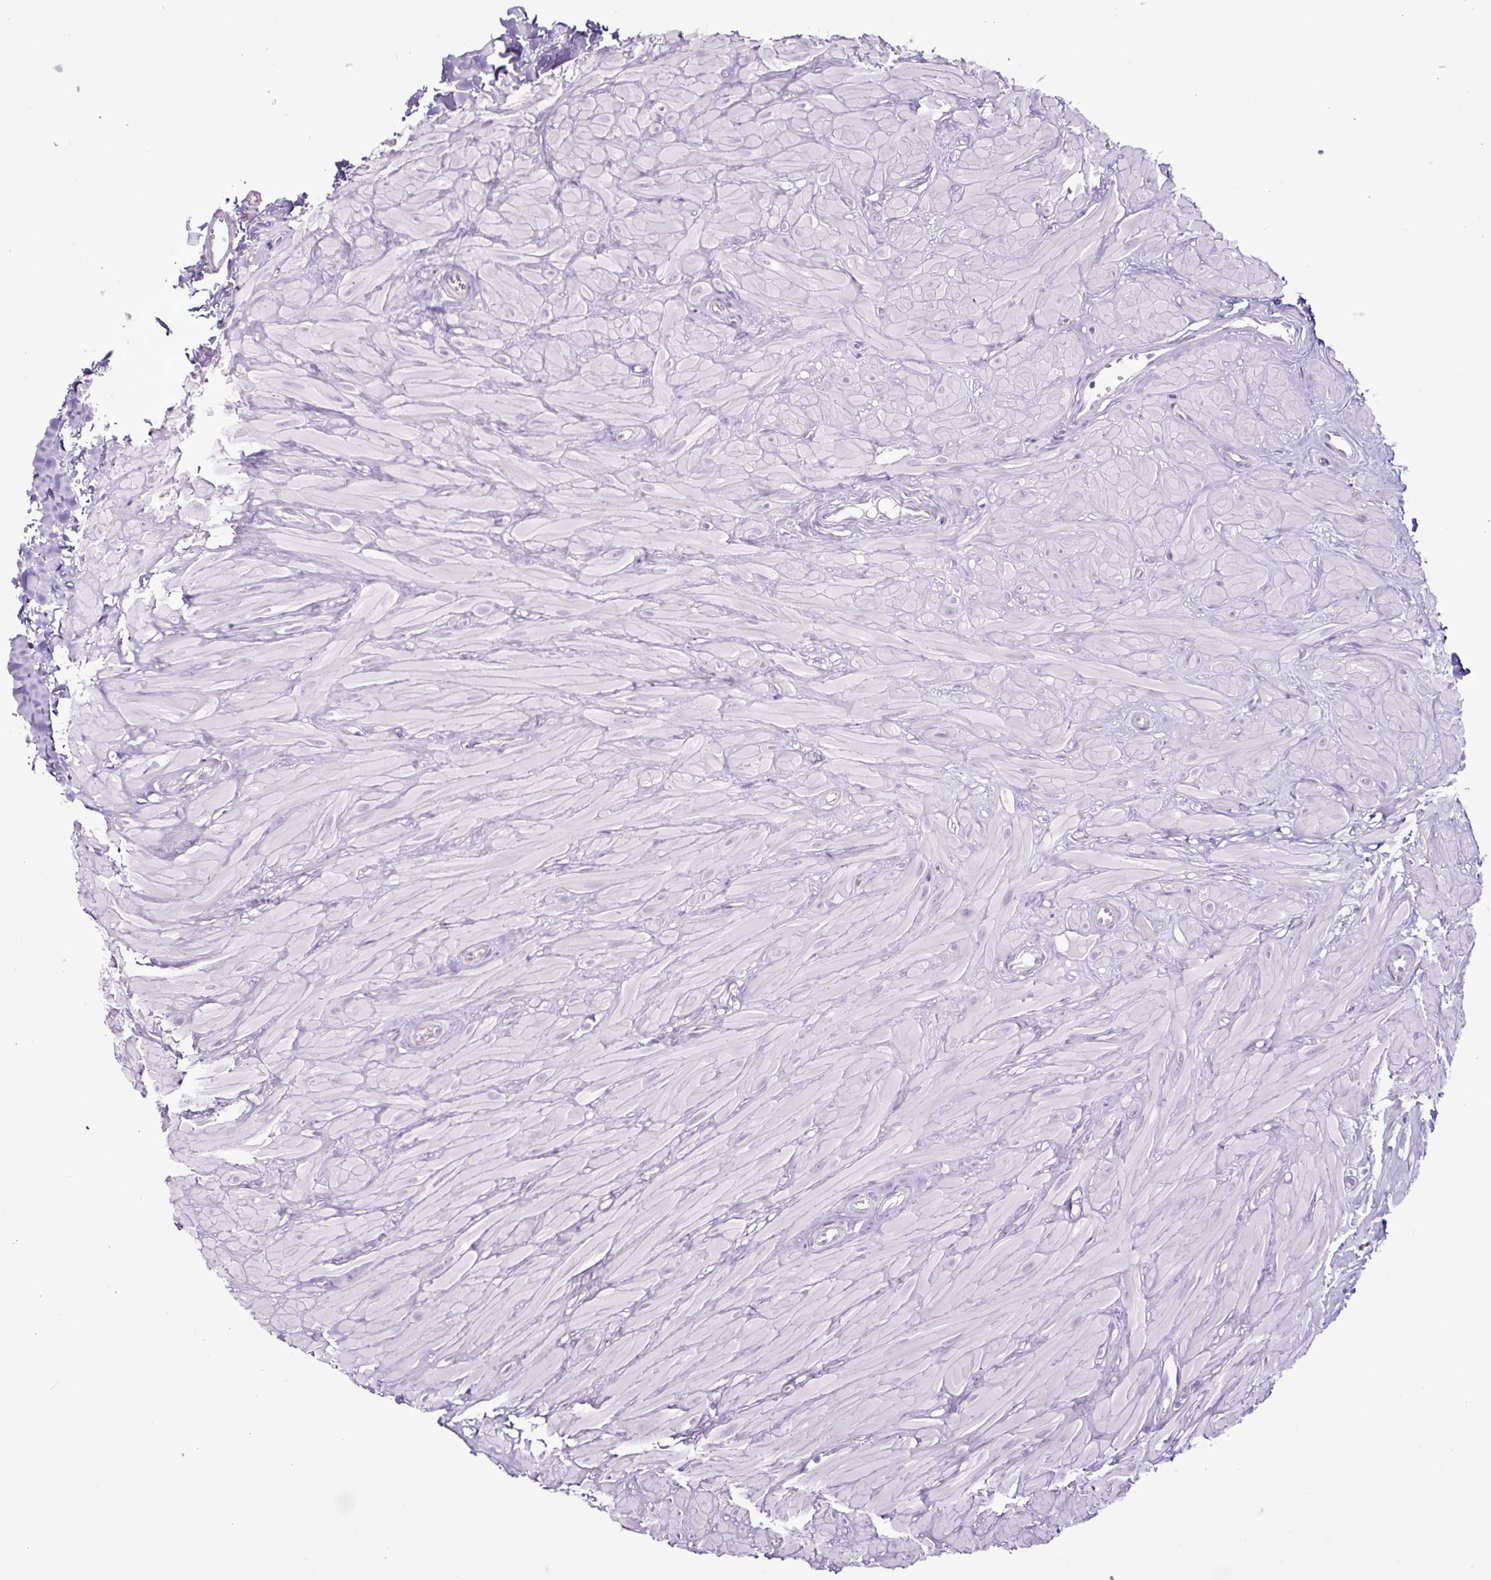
{"staining": {"intensity": "negative", "quantity": "none", "location": "none"}, "tissue": "epididymis", "cell_type": "Glandular cells", "image_type": "normal", "snomed": [{"axis": "morphology", "description": "Normal tissue, NOS"}, {"axis": "topography", "description": "Epididymis"}], "caption": "This is a photomicrograph of immunohistochemistry (IHC) staining of benign epididymis, which shows no expression in glandular cells.", "gene": "TMEM178A", "patient": {"sex": "male", "age": 30}}